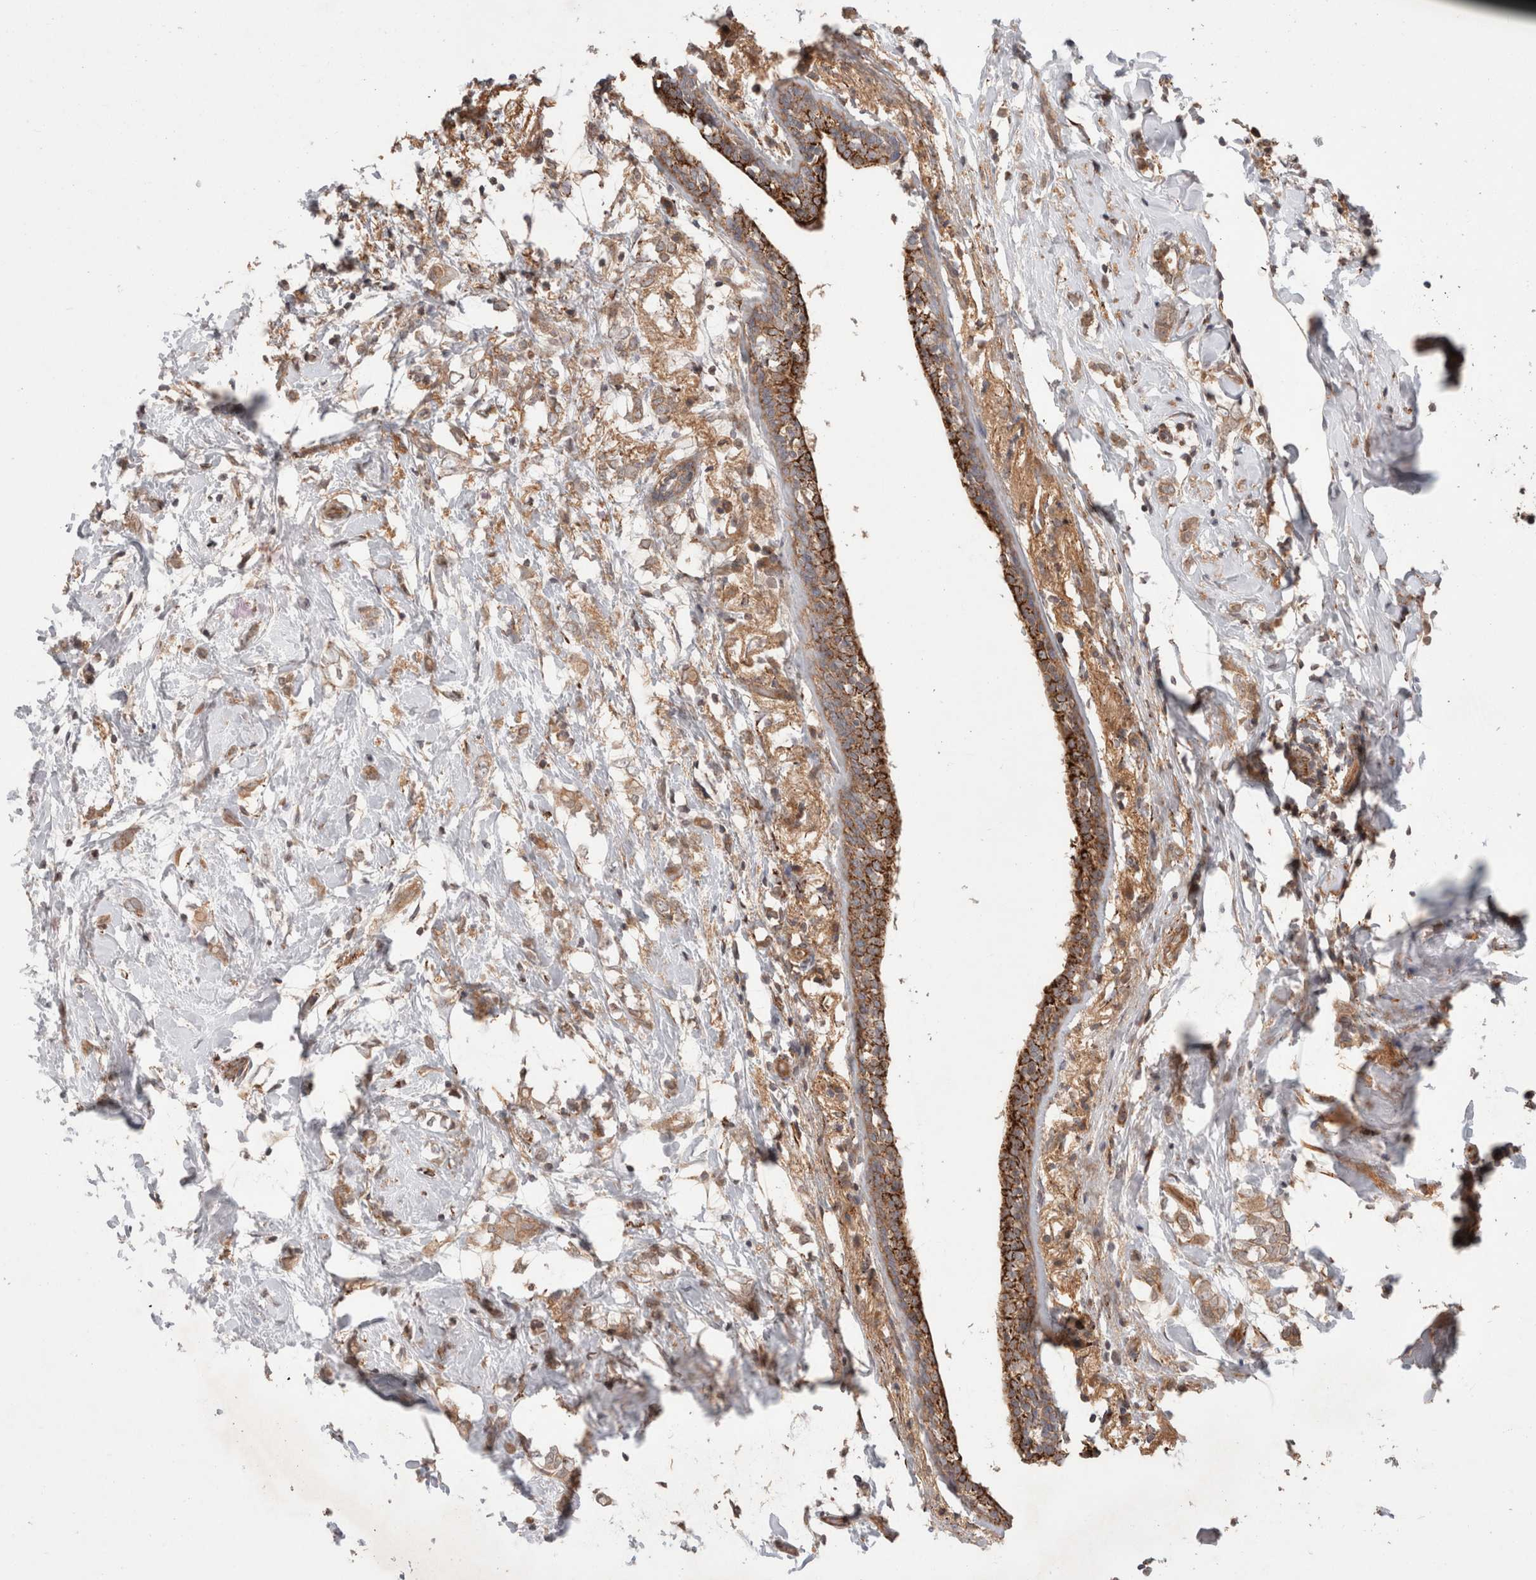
{"staining": {"intensity": "moderate", "quantity": ">75%", "location": "cytoplasmic/membranous"}, "tissue": "breast cancer", "cell_type": "Tumor cells", "image_type": "cancer", "snomed": [{"axis": "morphology", "description": "Normal tissue, NOS"}, {"axis": "morphology", "description": "Lobular carcinoma"}, {"axis": "topography", "description": "Breast"}], "caption": "DAB (3,3'-diaminobenzidine) immunohistochemical staining of lobular carcinoma (breast) exhibits moderate cytoplasmic/membranous protein positivity in approximately >75% of tumor cells. (DAB = brown stain, brightfield microscopy at high magnification).", "gene": "HROB", "patient": {"sex": "female", "age": 47}}